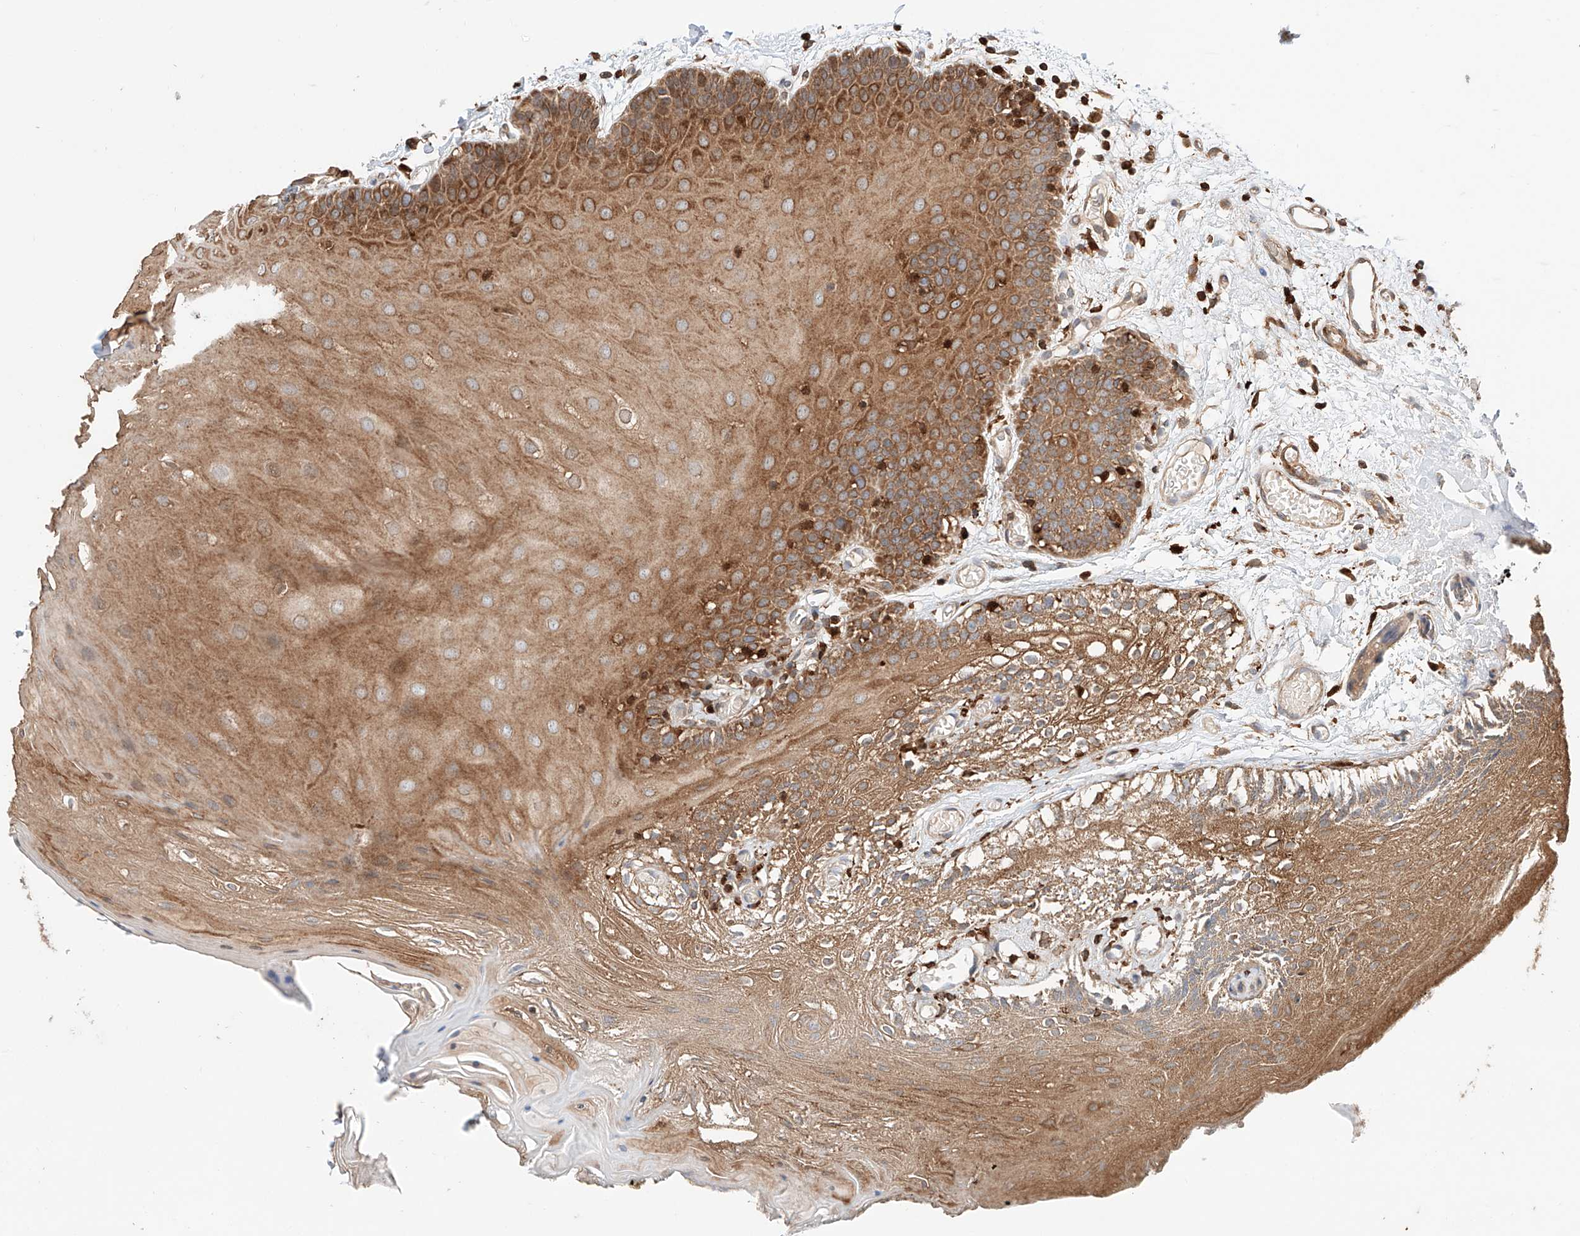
{"staining": {"intensity": "moderate", "quantity": ">75%", "location": "cytoplasmic/membranous"}, "tissue": "oral mucosa", "cell_type": "Squamous epithelial cells", "image_type": "normal", "snomed": [{"axis": "morphology", "description": "Normal tissue, NOS"}, {"axis": "topography", "description": "Skeletal muscle"}, {"axis": "topography", "description": "Oral tissue"}, {"axis": "topography", "description": "Salivary gland"}, {"axis": "topography", "description": "Peripheral nerve tissue"}], "caption": "A medium amount of moderate cytoplasmic/membranous staining is identified in about >75% of squamous epithelial cells in unremarkable oral mucosa.", "gene": "IGSF22", "patient": {"sex": "male", "age": 54}}